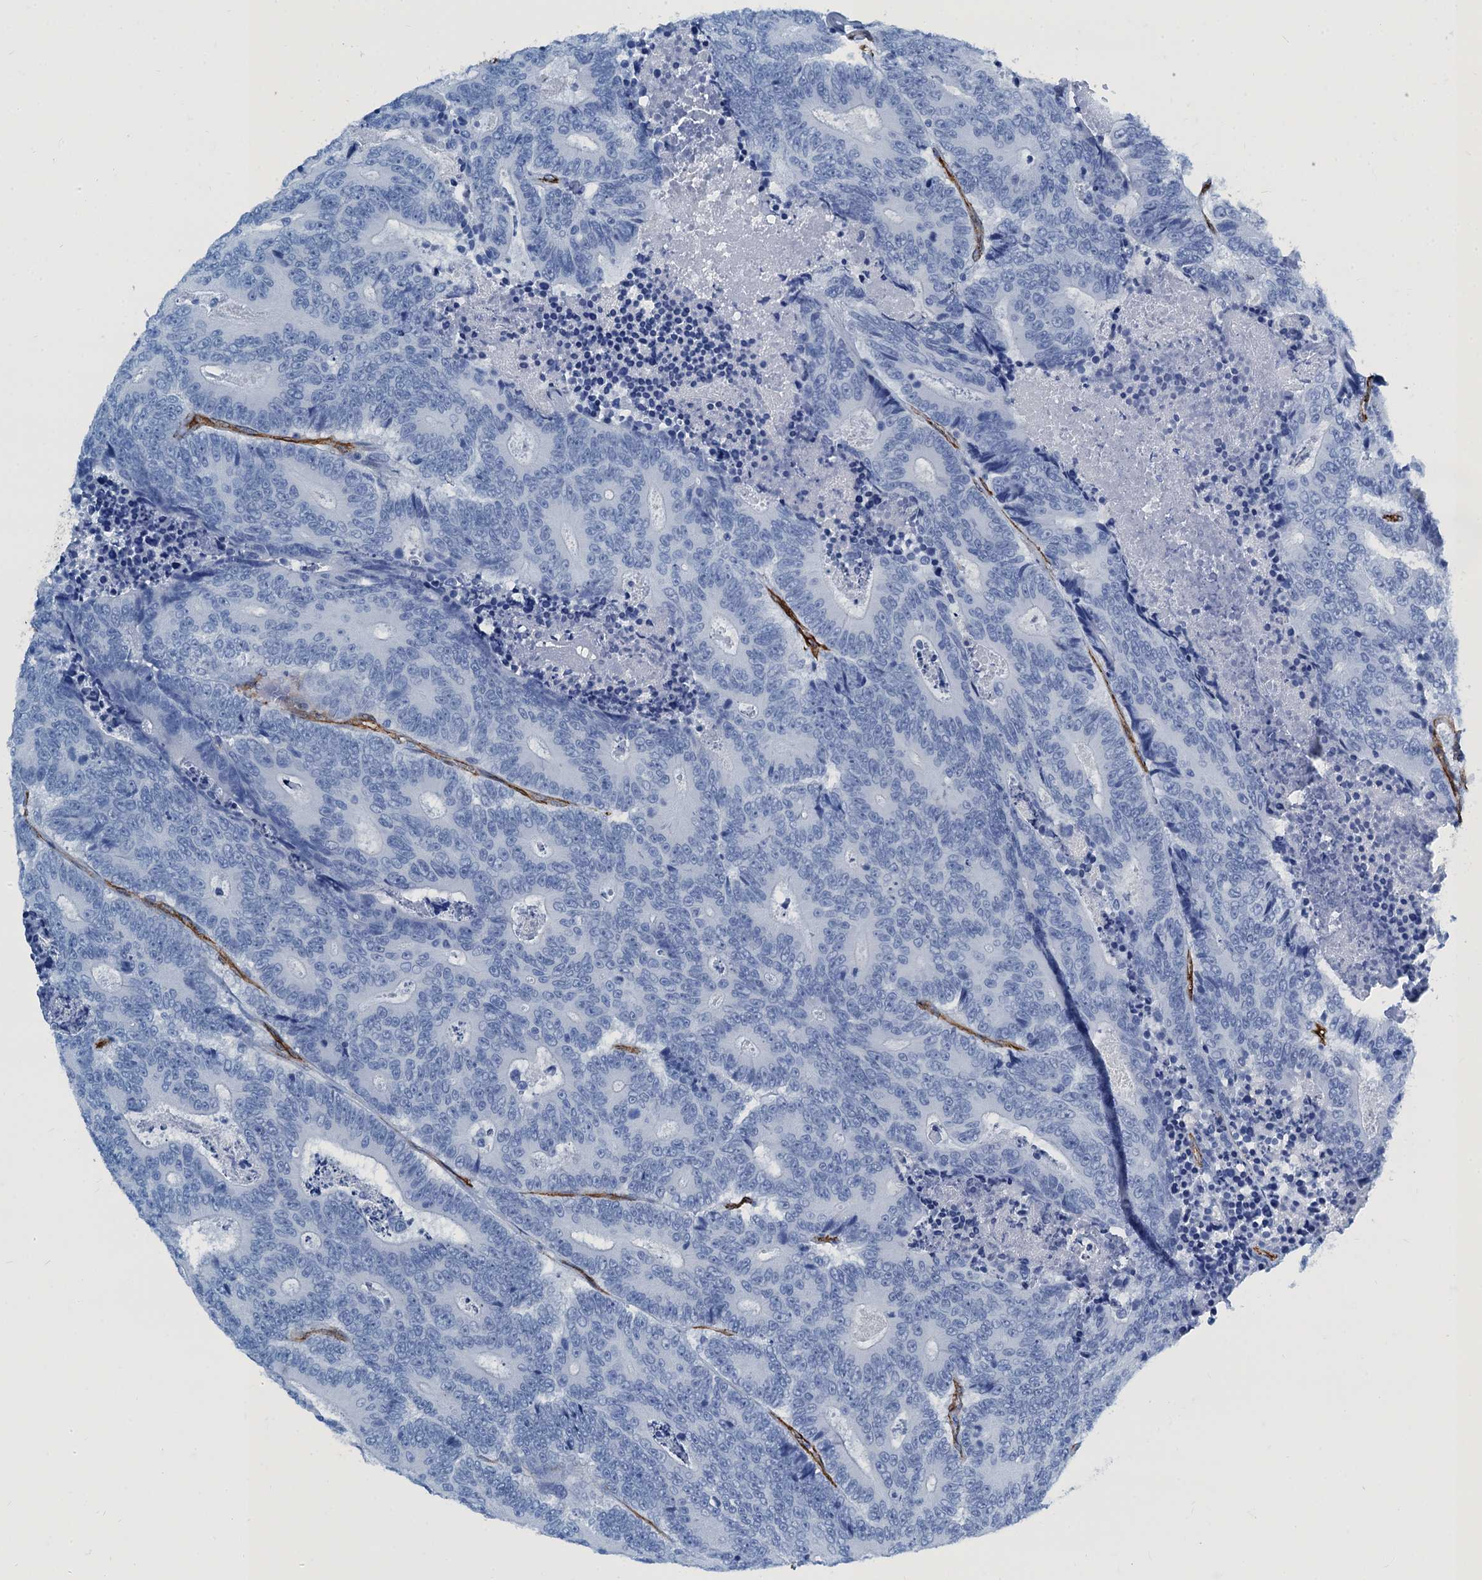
{"staining": {"intensity": "negative", "quantity": "none", "location": "none"}, "tissue": "colorectal cancer", "cell_type": "Tumor cells", "image_type": "cancer", "snomed": [{"axis": "morphology", "description": "Adenocarcinoma, NOS"}, {"axis": "topography", "description": "Colon"}], "caption": "A histopathology image of human colorectal adenocarcinoma is negative for staining in tumor cells.", "gene": "CAVIN2", "patient": {"sex": "male", "age": 83}}